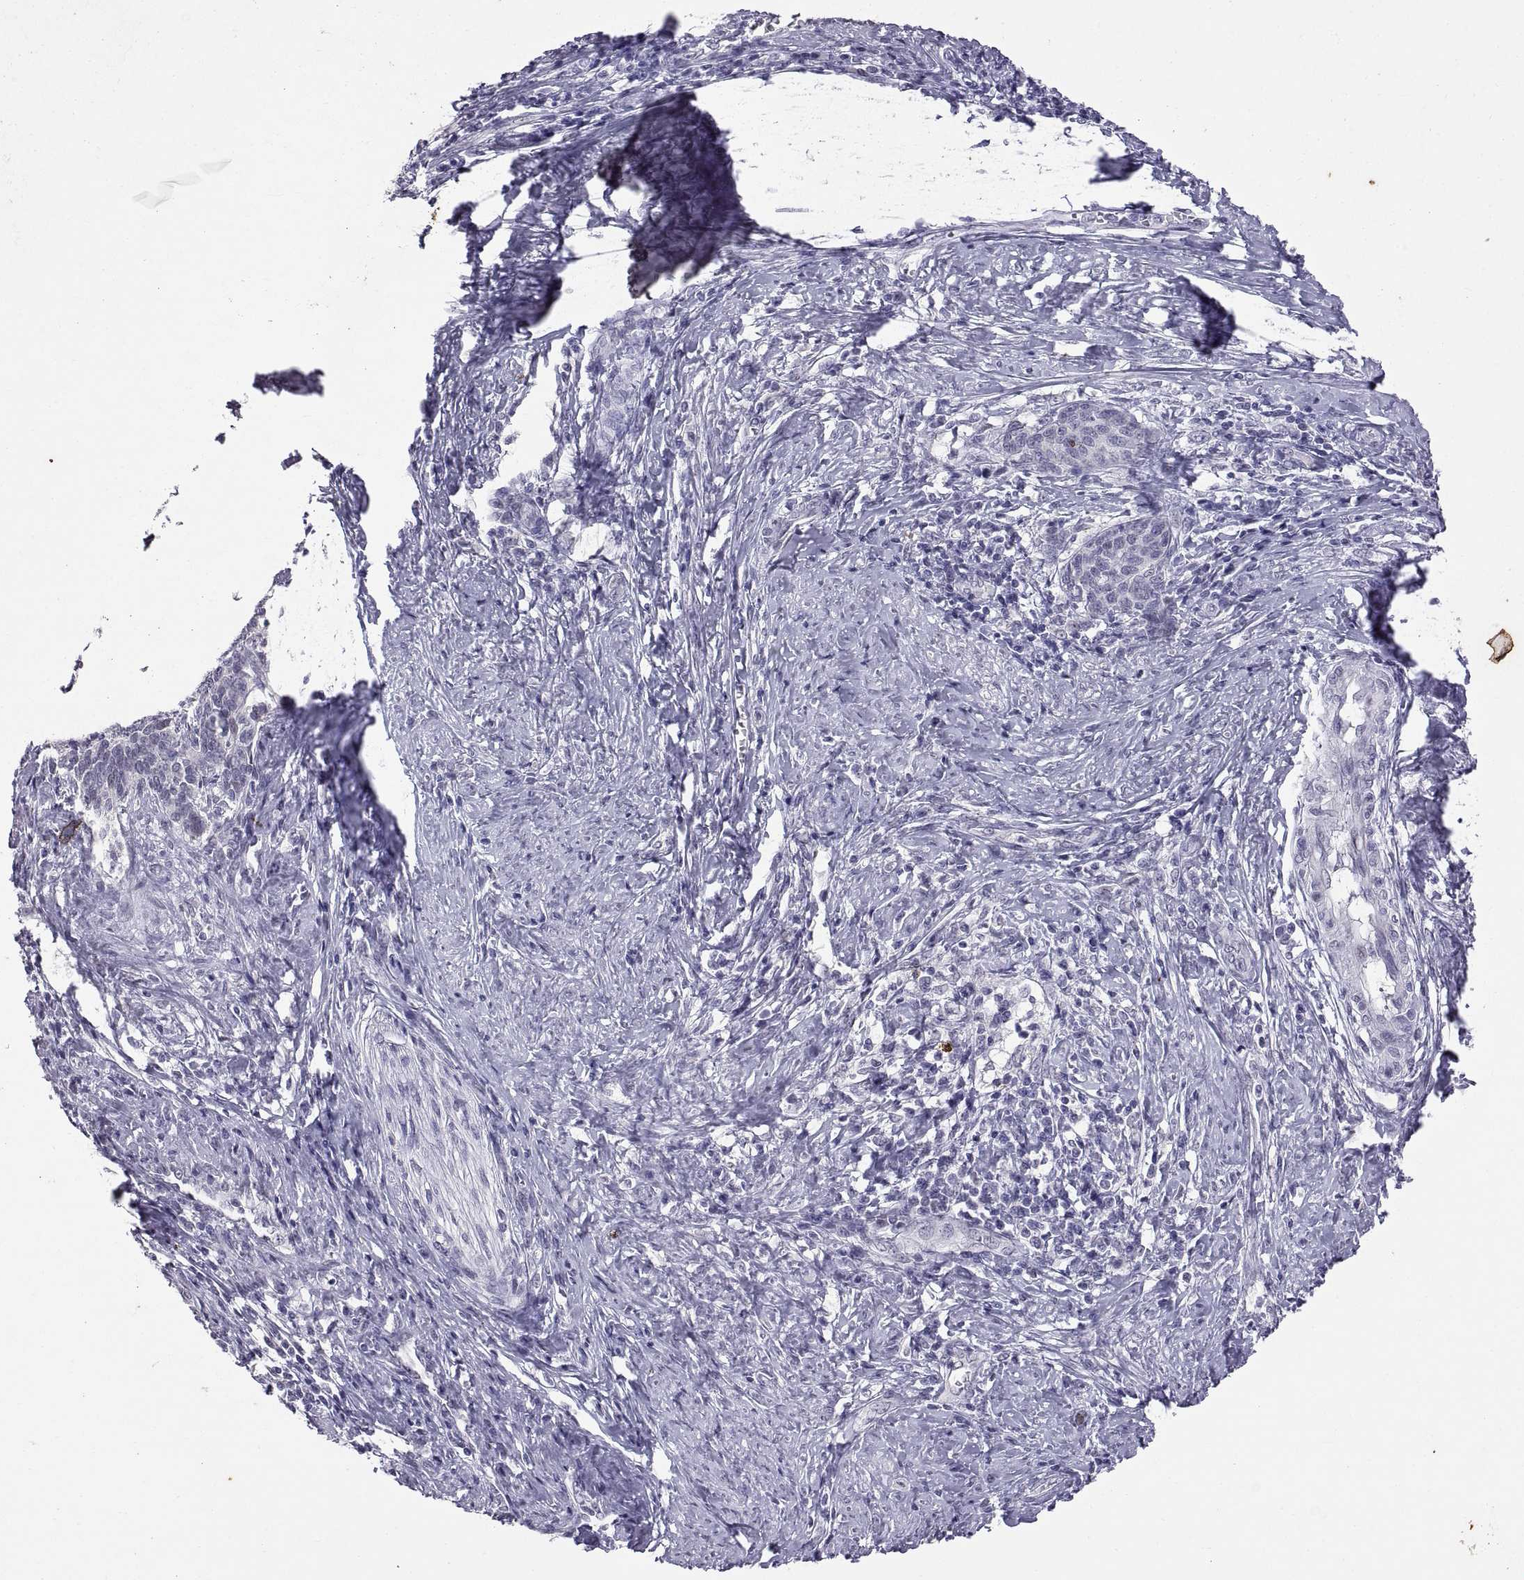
{"staining": {"intensity": "negative", "quantity": "none", "location": "none"}, "tissue": "cervical cancer", "cell_type": "Tumor cells", "image_type": "cancer", "snomed": [{"axis": "morphology", "description": "Squamous cell carcinoma, NOS"}, {"axis": "topography", "description": "Cervix"}], "caption": "Tumor cells show no significant staining in cervical cancer.", "gene": "KRT77", "patient": {"sex": "female", "age": 39}}